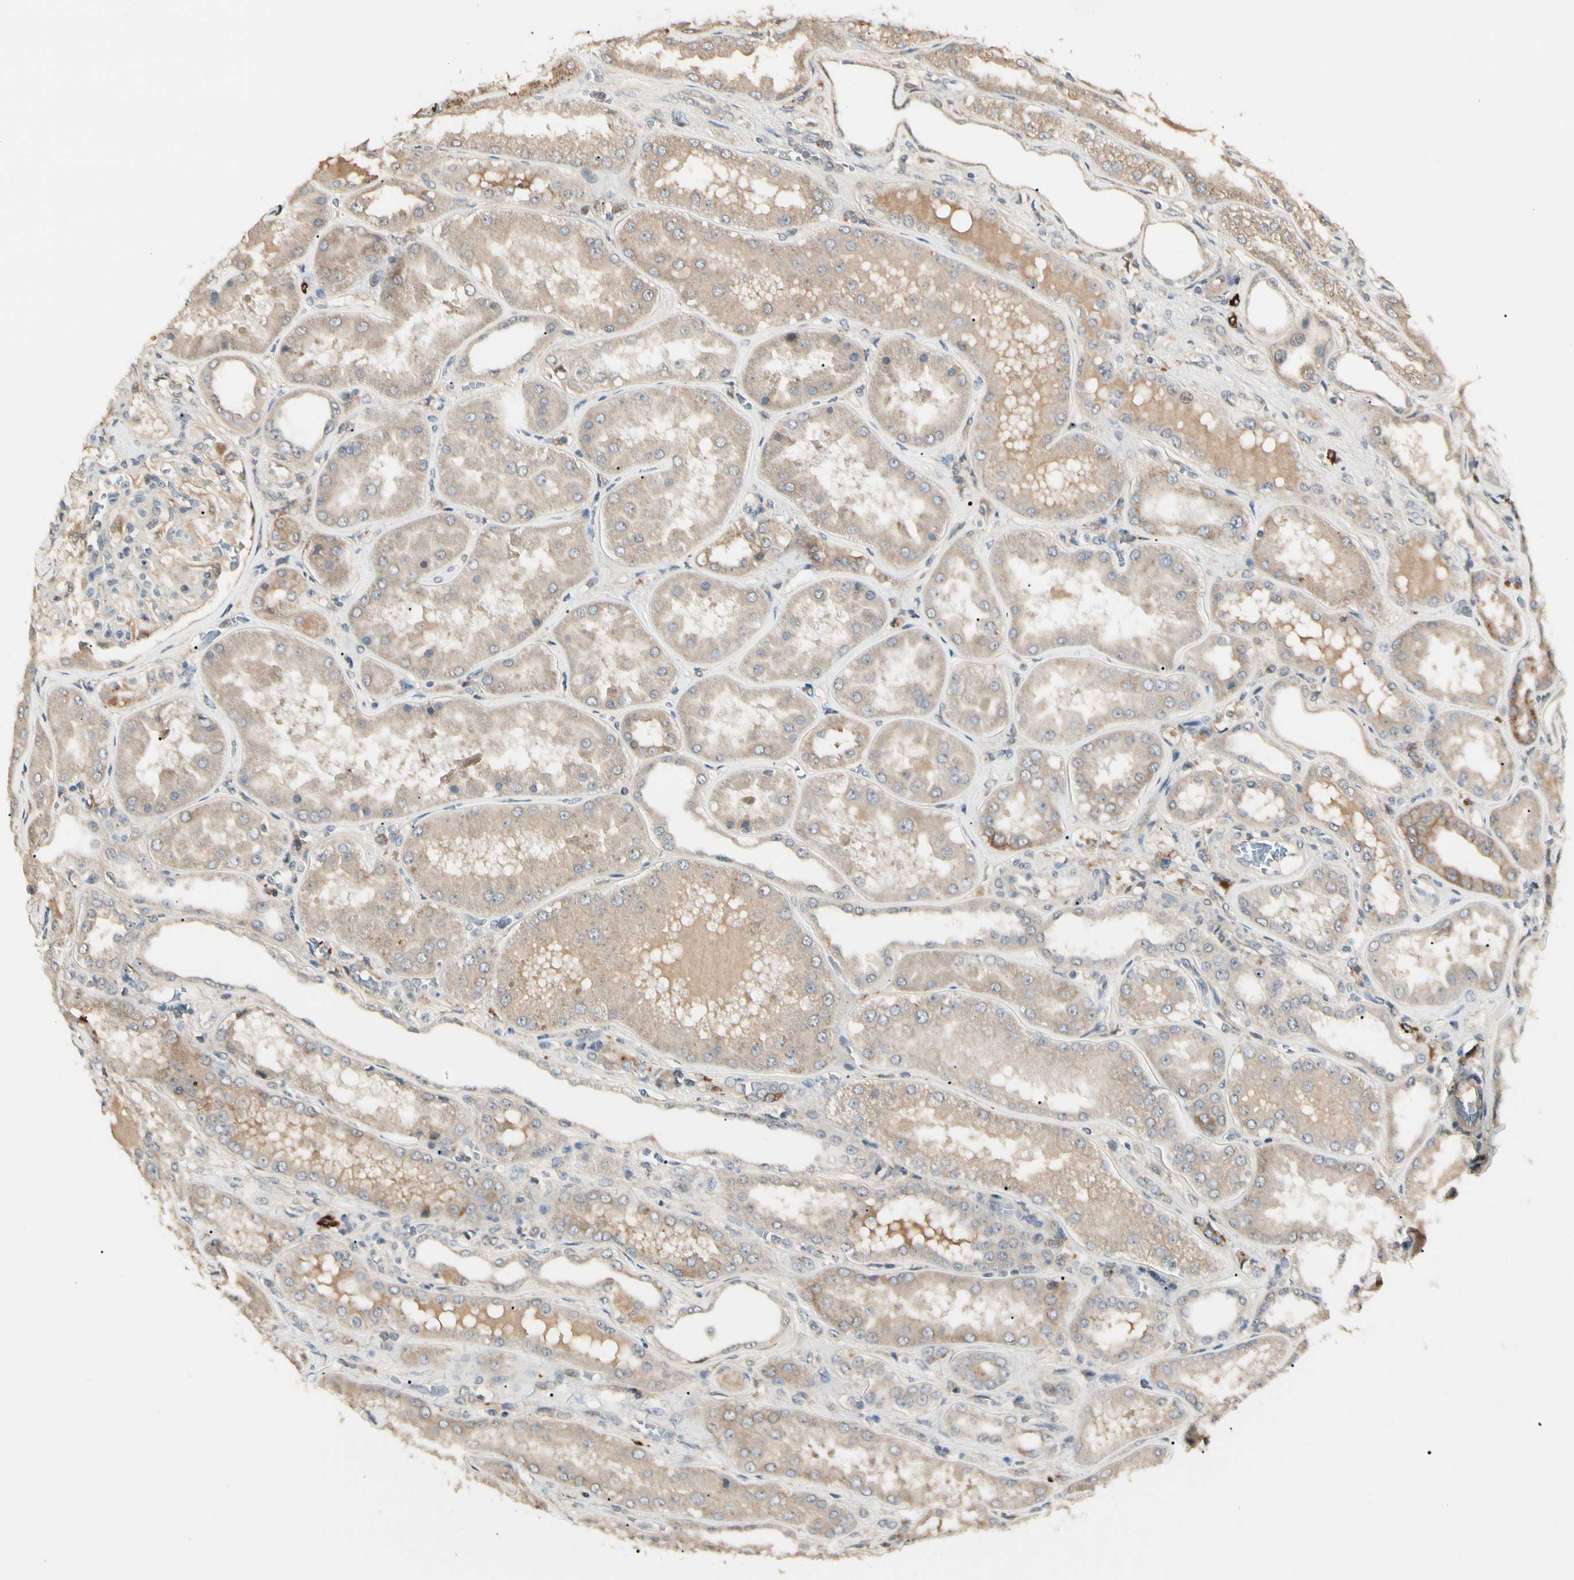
{"staining": {"intensity": "weak", "quantity": ">75%", "location": "cytoplasmic/membranous"}, "tissue": "kidney", "cell_type": "Cells in glomeruli", "image_type": "normal", "snomed": [{"axis": "morphology", "description": "Normal tissue, NOS"}, {"axis": "topography", "description": "Kidney"}], "caption": "Immunohistochemistry (IHC) histopathology image of normal kidney: kidney stained using immunohistochemistry shows low levels of weak protein expression localized specifically in the cytoplasmic/membranous of cells in glomeruli, appearing as a cytoplasmic/membranous brown color.", "gene": "ATG4C", "patient": {"sex": "female", "age": 56}}